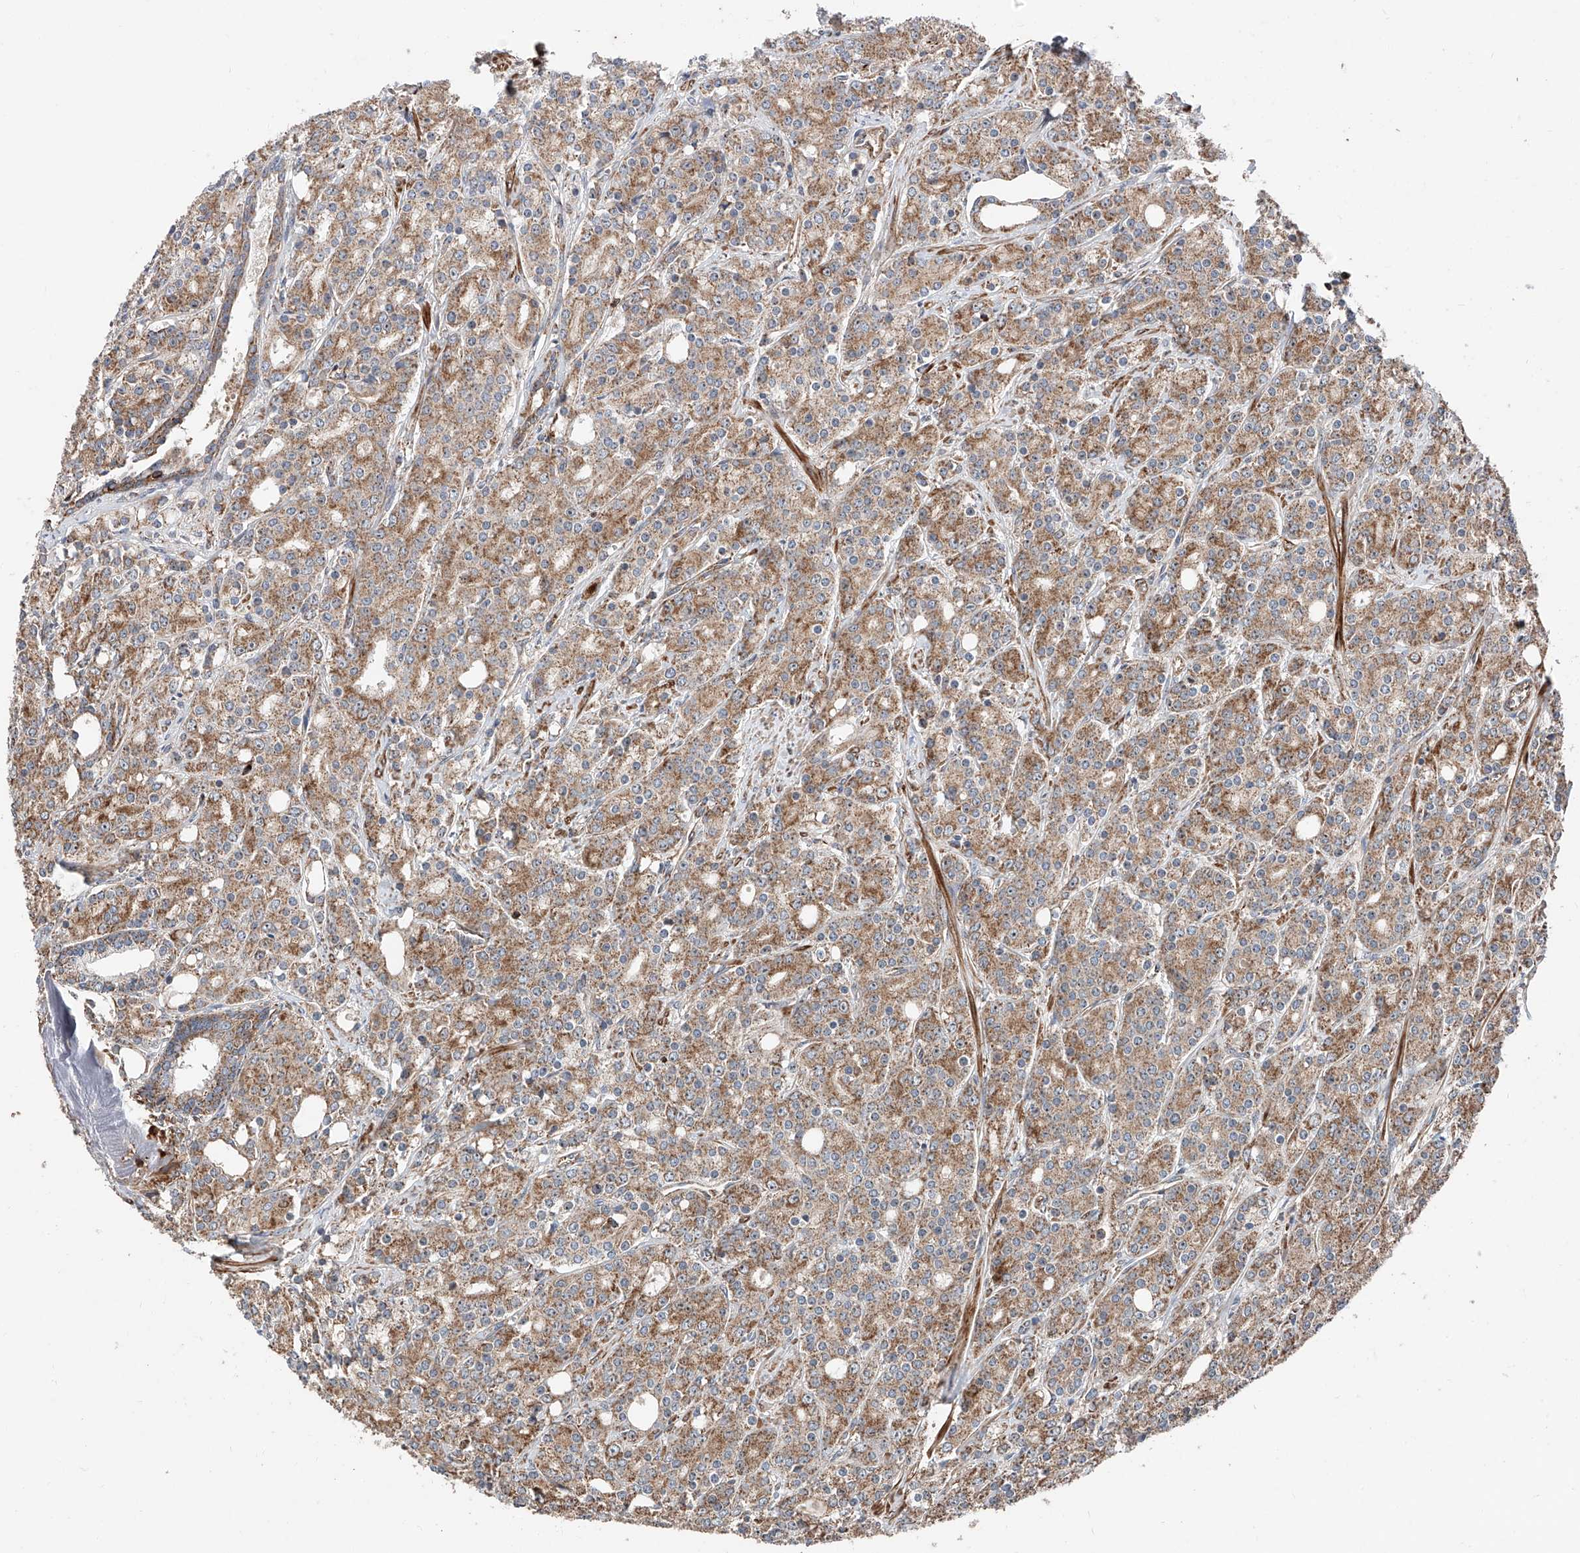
{"staining": {"intensity": "moderate", "quantity": ">75%", "location": "cytoplasmic/membranous"}, "tissue": "prostate cancer", "cell_type": "Tumor cells", "image_type": "cancer", "snomed": [{"axis": "morphology", "description": "Adenocarcinoma, High grade"}, {"axis": "topography", "description": "Prostate"}], "caption": "The photomicrograph shows staining of high-grade adenocarcinoma (prostate), revealing moderate cytoplasmic/membranous protein expression (brown color) within tumor cells. Ihc stains the protein in brown and the nuclei are stained blue.", "gene": "PISD", "patient": {"sex": "male", "age": 62}}